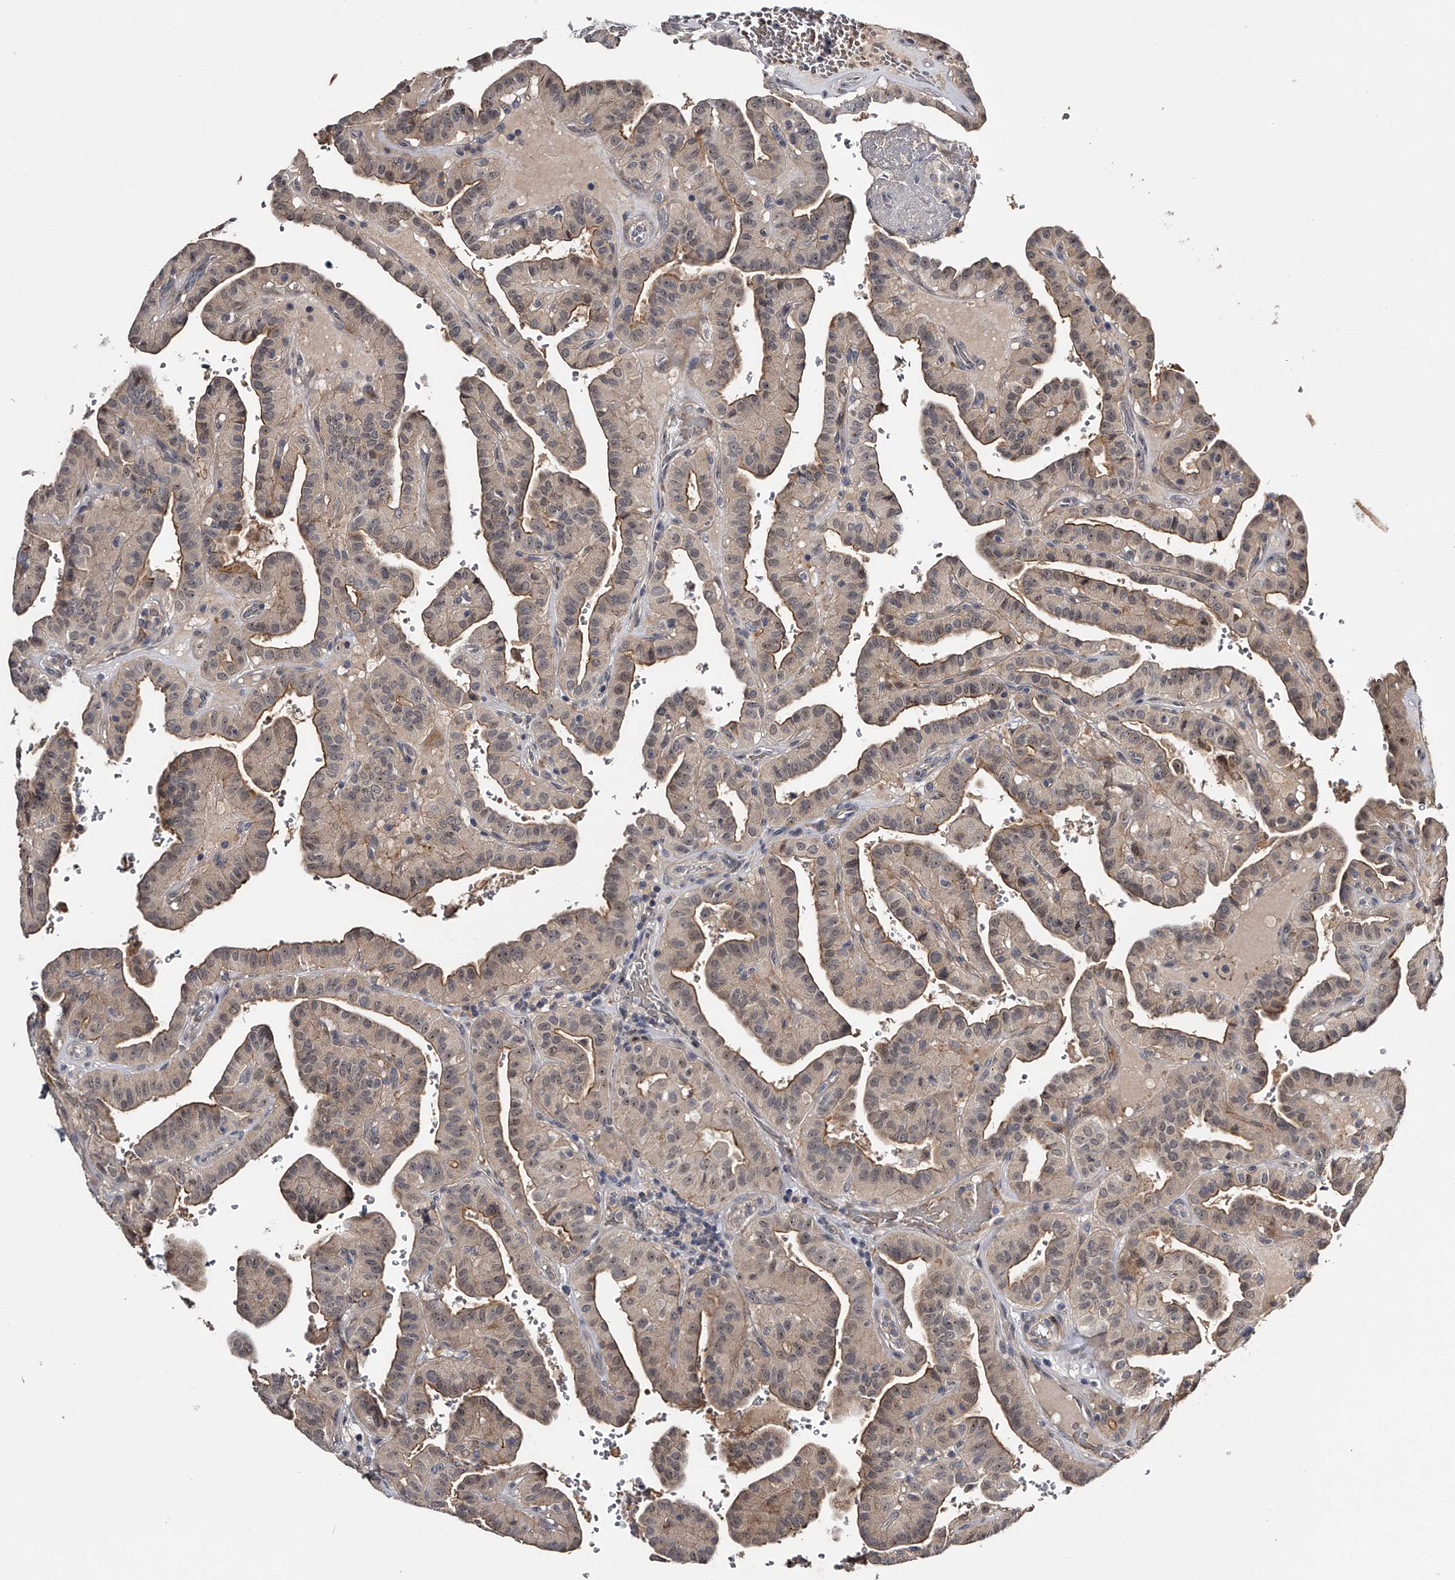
{"staining": {"intensity": "weak", "quantity": "25%-75%", "location": "cytoplasmic/membranous,nuclear"}, "tissue": "thyroid cancer", "cell_type": "Tumor cells", "image_type": "cancer", "snomed": [{"axis": "morphology", "description": "Papillary adenocarcinoma, NOS"}, {"axis": "topography", "description": "Thyroid gland"}], "caption": "Protein analysis of papillary adenocarcinoma (thyroid) tissue demonstrates weak cytoplasmic/membranous and nuclear positivity in approximately 25%-75% of tumor cells.", "gene": "MDN1", "patient": {"sex": "male", "age": 77}}